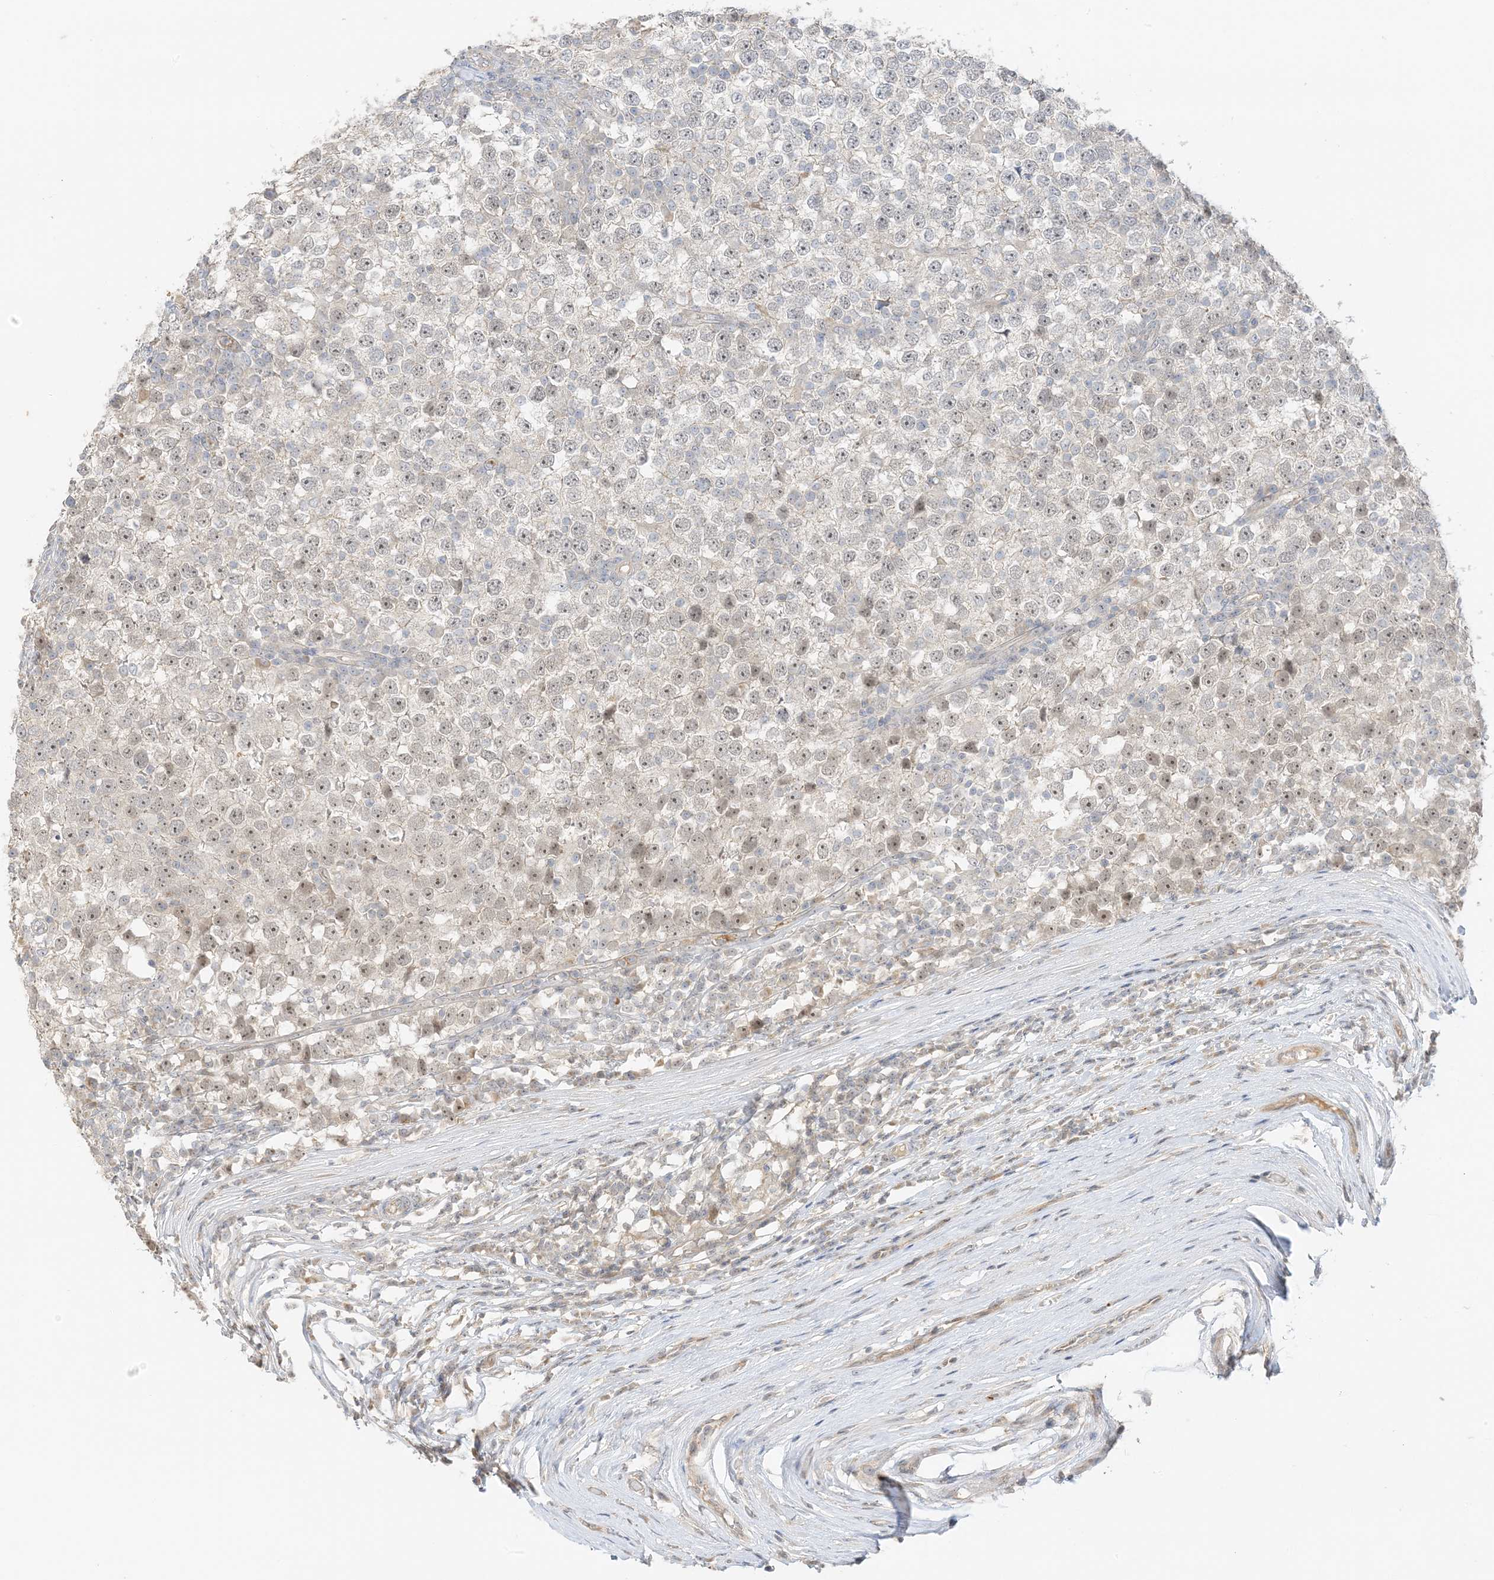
{"staining": {"intensity": "moderate", "quantity": "25%-75%", "location": "nuclear"}, "tissue": "testis cancer", "cell_type": "Tumor cells", "image_type": "cancer", "snomed": [{"axis": "morphology", "description": "Seminoma, NOS"}, {"axis": "topography", "description": "Testis"}], "caption": "Human testis seminoma stained with a brown dye displays moderate nuclear positive expression in about 25%-75% of tumor cells.", "gene": "ETAA1", "patient": {"sex": "male", "age": 65}}